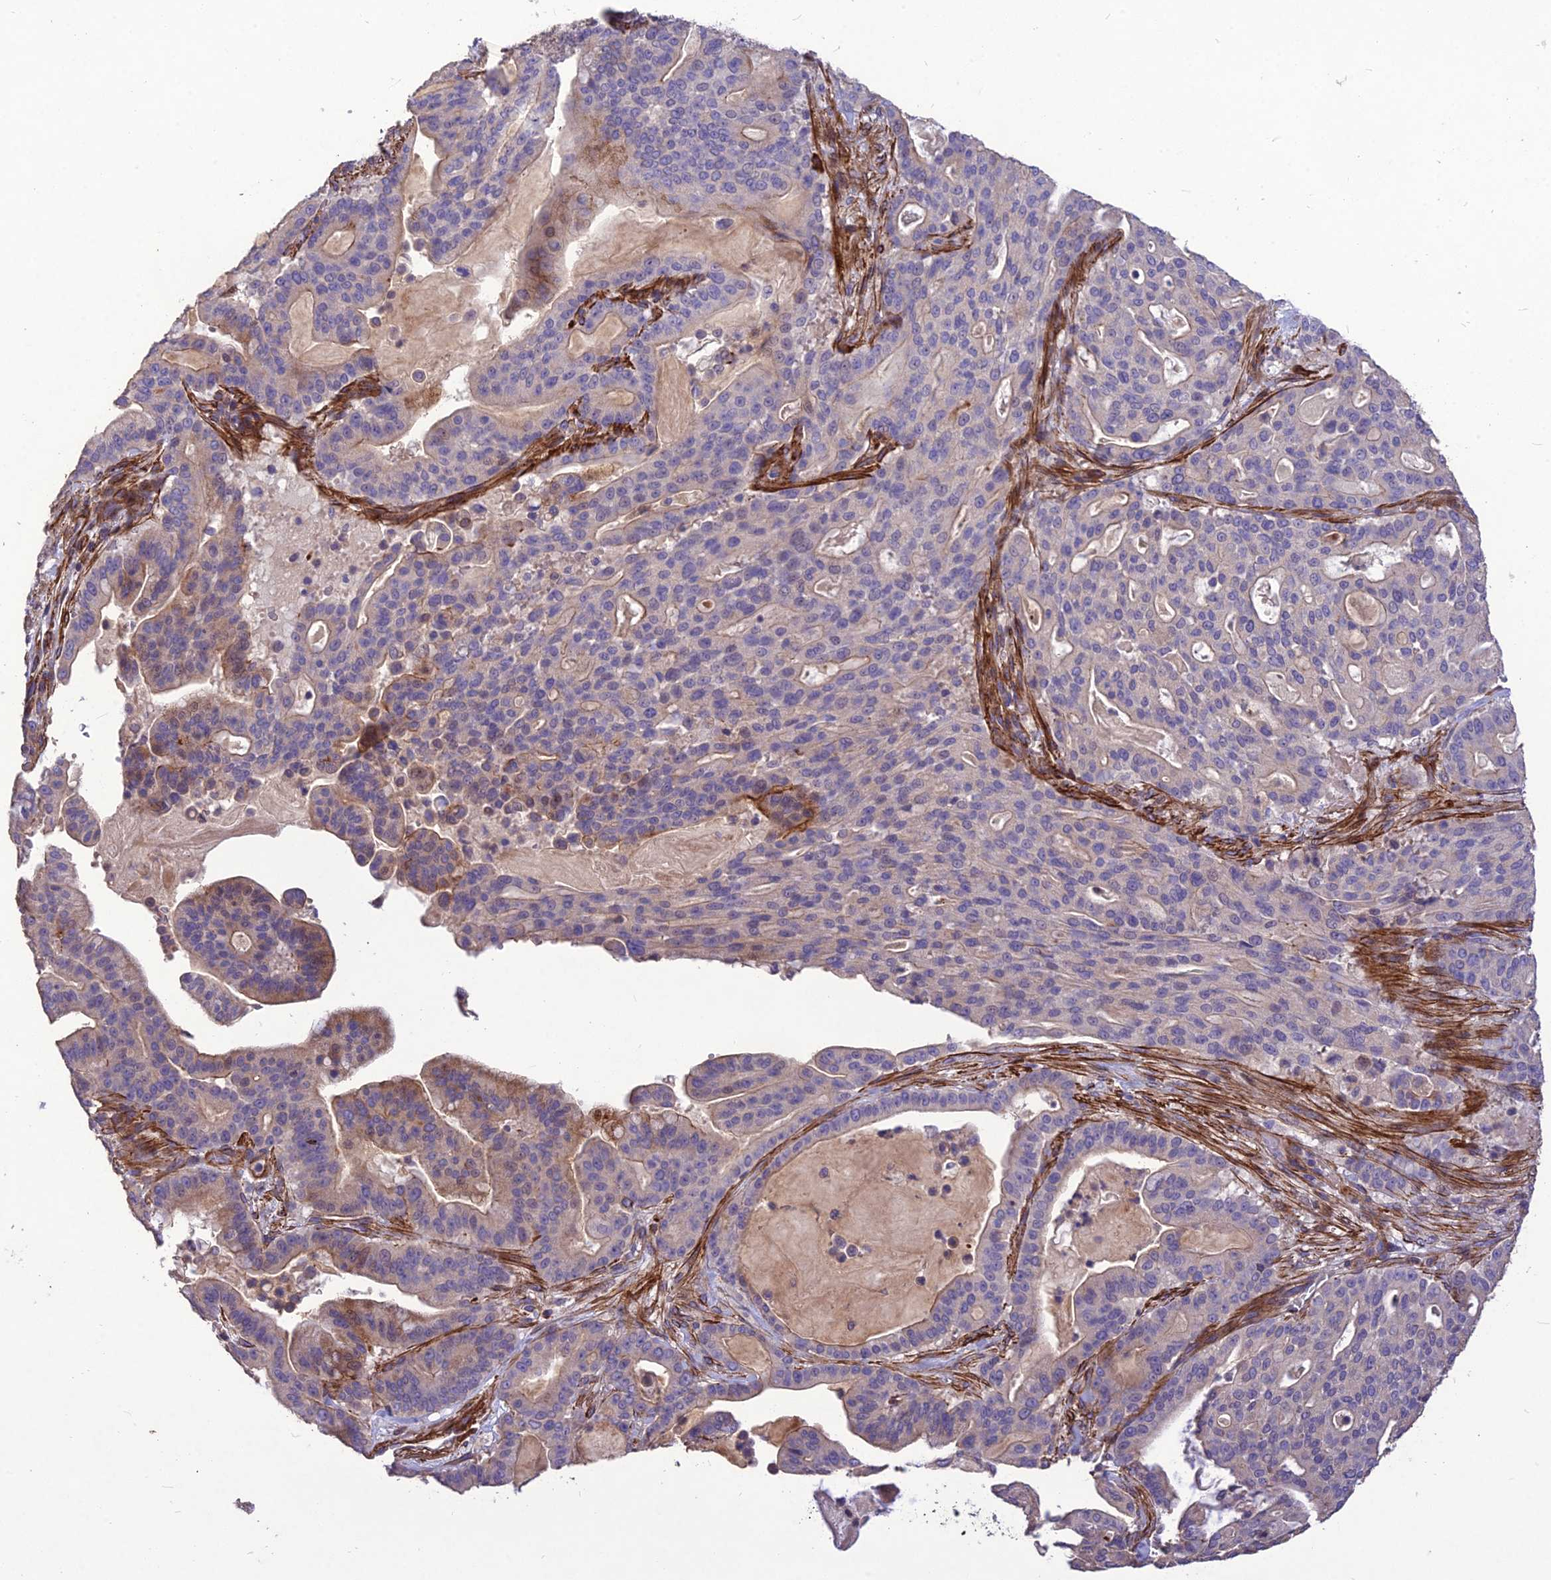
{"staining": {"intensity": "negative", "quantity": "none", "location": "none"}, "tissue": "pancreatic cancer", "cell_type": "Tumor cells", "image_type": "cancer", "snomed": [{"axis": "morphology", "description": "Adenocarcinoma, NOS"}, {"axis": "topography", "description": "Pancreas"}], "caption": "The image shows no staining of tumor cells in adenocarcinoma (pancreatic).", "gene": "CLUH", "patient": {"sex": "male", "age": 63}}